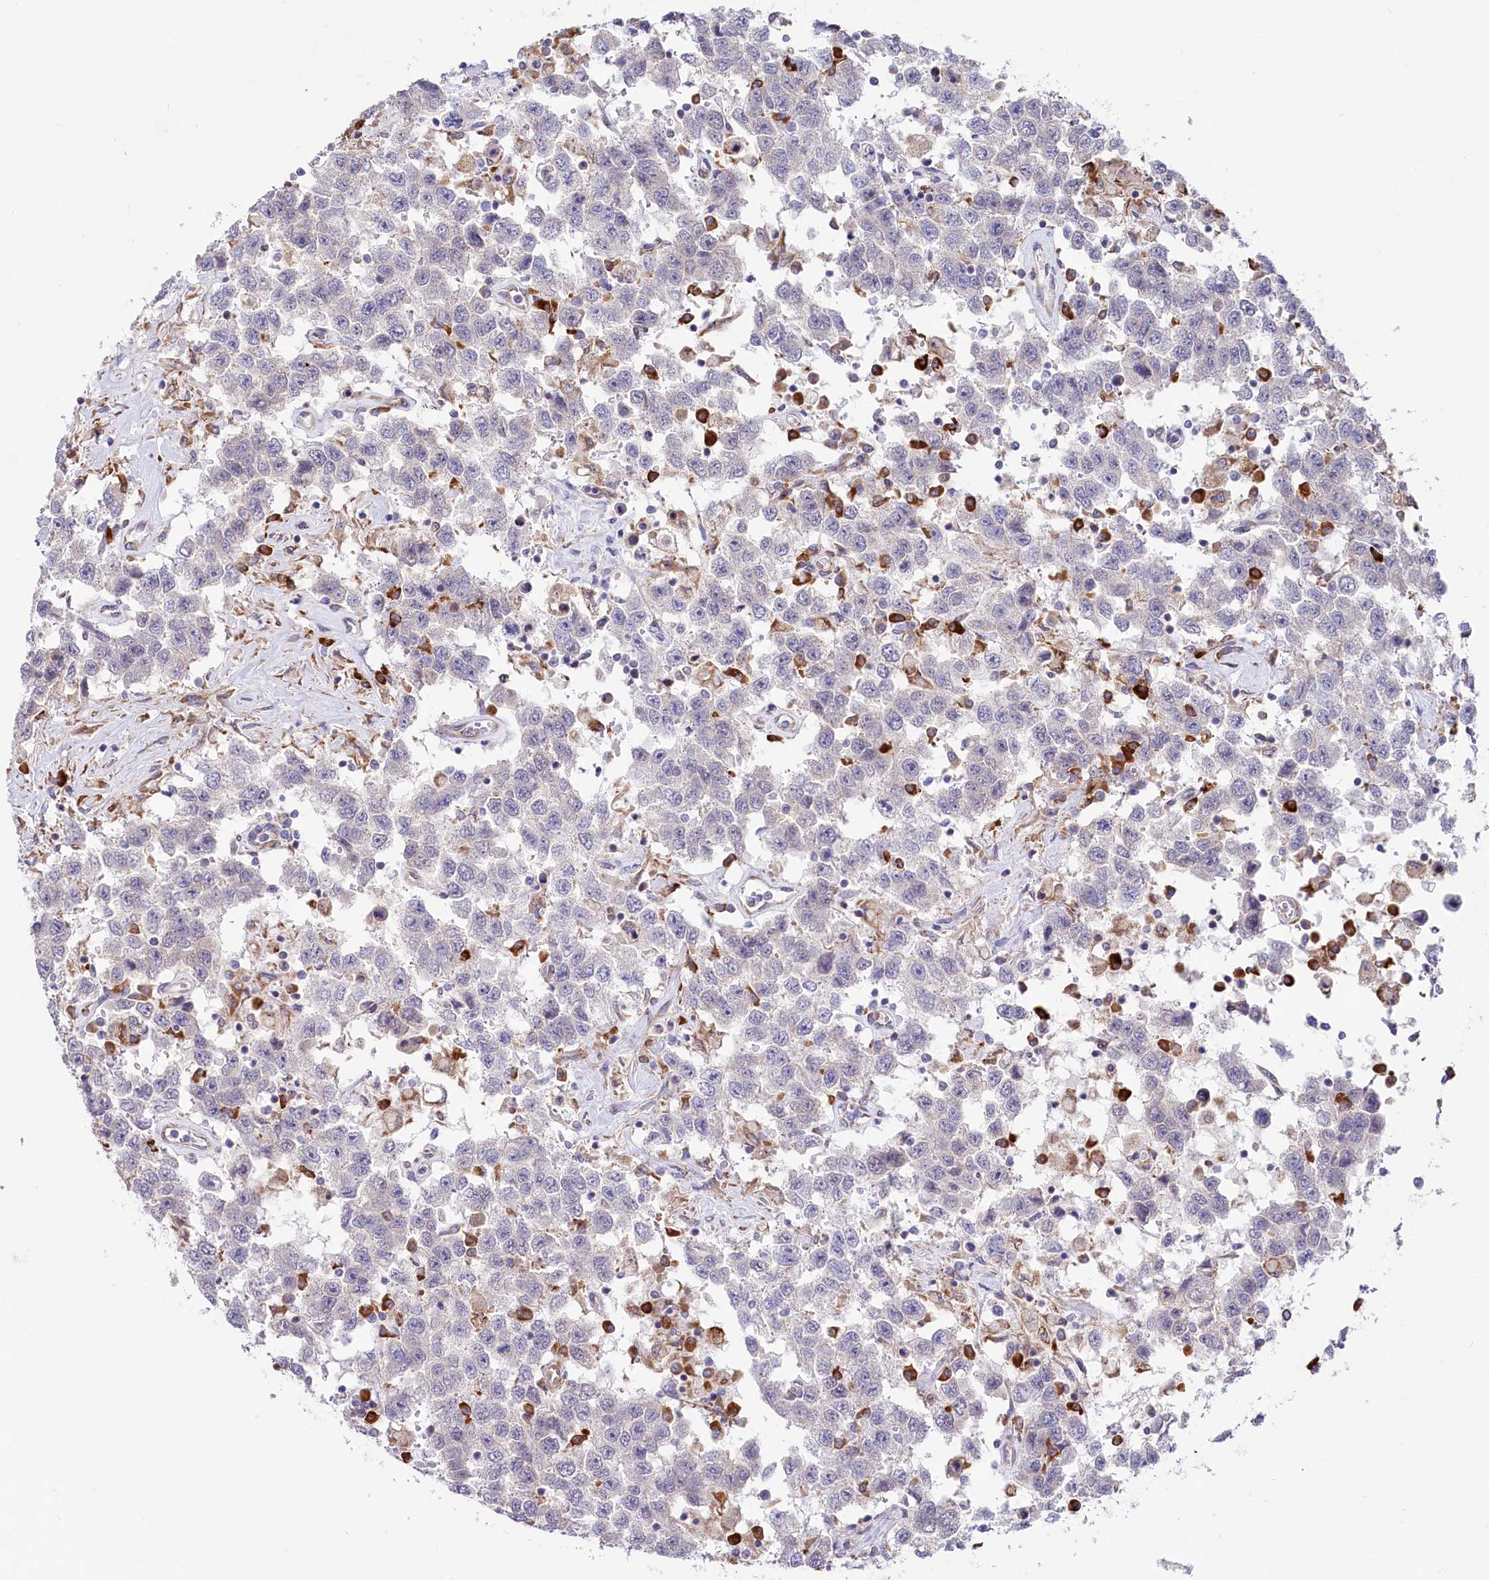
{"staining": {"intensity": "negative", "quantity": "none", "location": "none"}, "tissue": "testis cancer", "cell_type": "Tumor cells", "image_type": "cancer", "snomed": [{"axis": "morphology", "description": "Seminoma, NOS"}, {"axis": "topography", "description": "Testis"}], "caption": "IHC image of neoplastic tissue: testis cancer stained with DAB displays no significant protein positivity in tumor cells. (DAB immunohistochemistry (IHC) visualized using brightfield microscopy, high magnification).", "gene": "CHID1", "patient": {"sex": "male", "age": 41}}